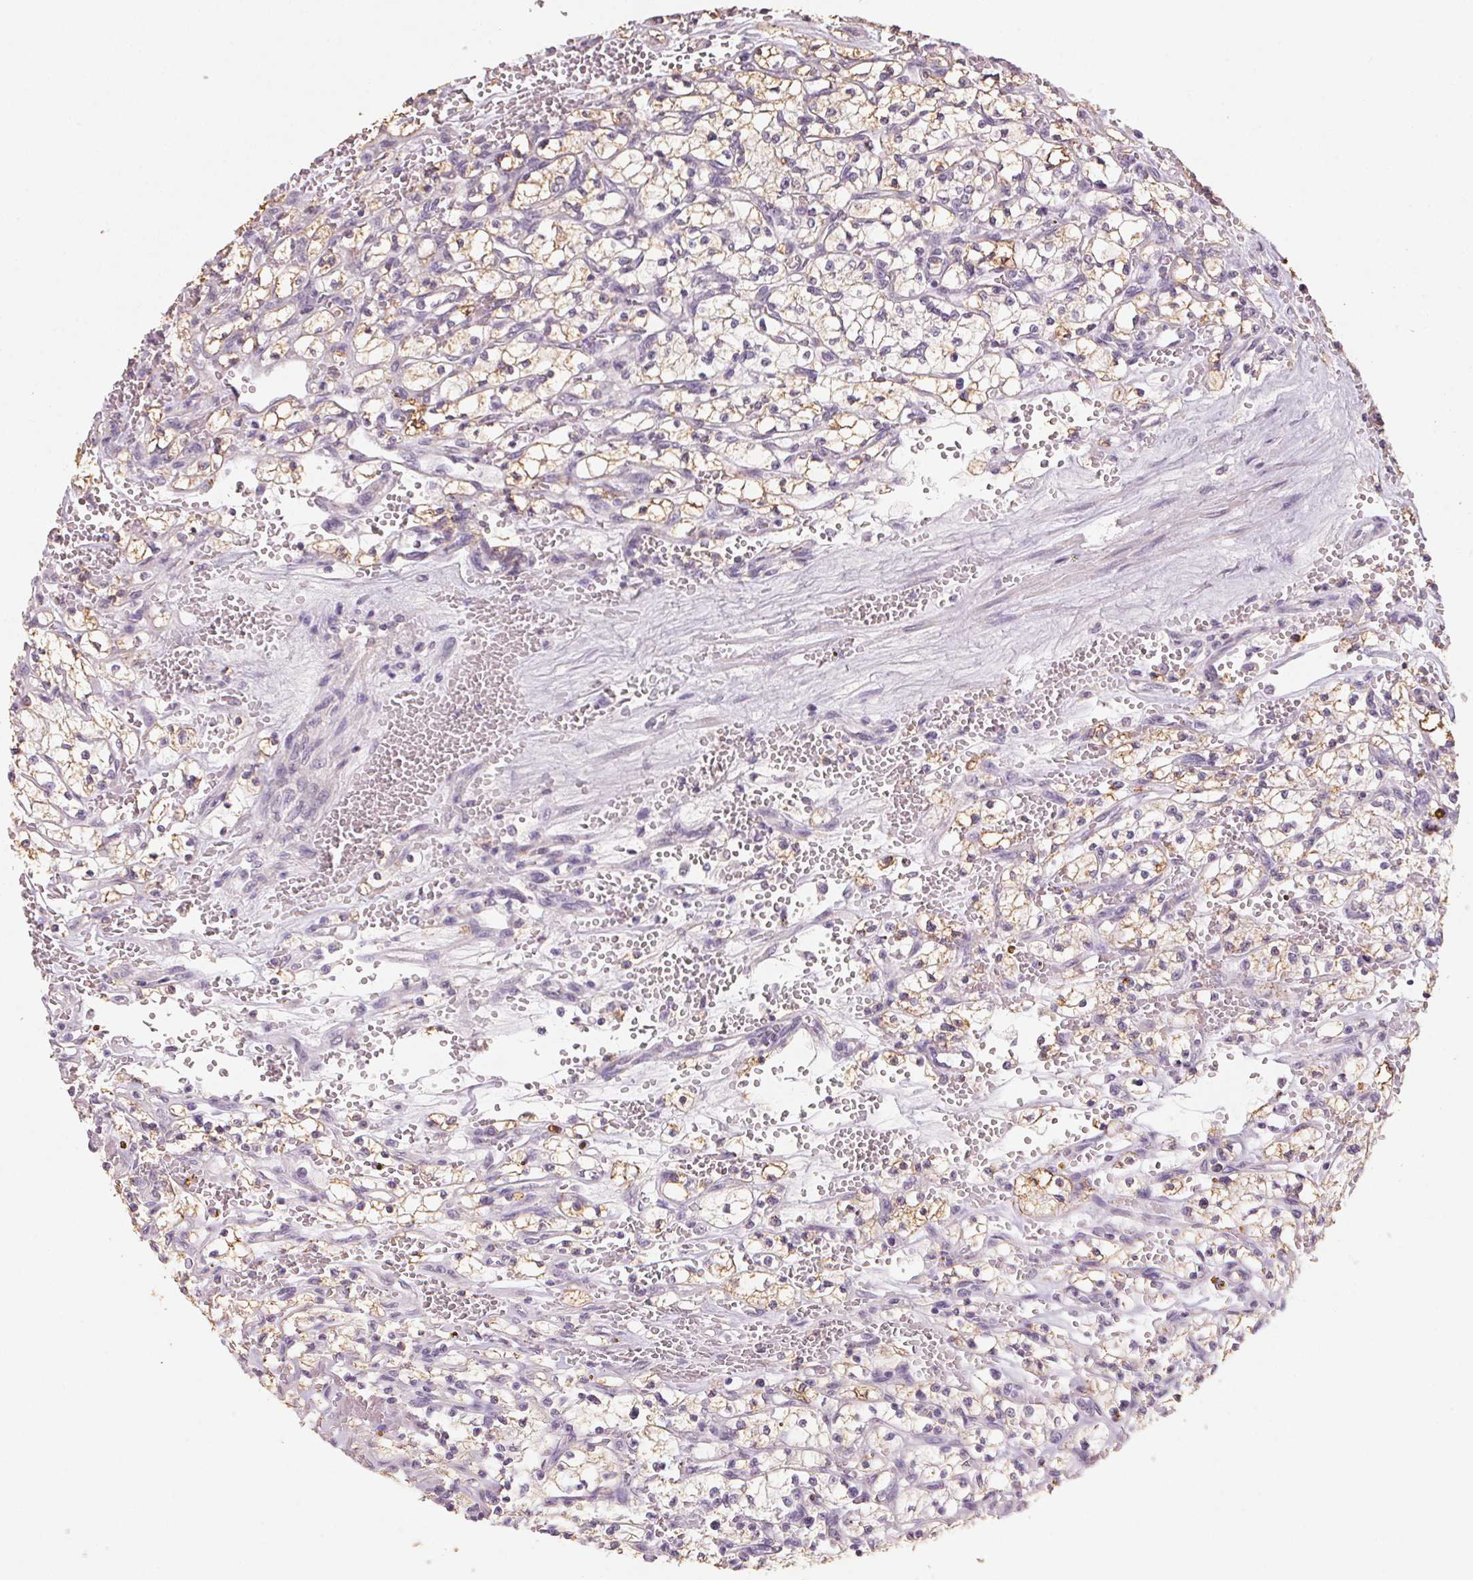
{"staining": {"intensity": "weak", "quantity": "25%-75%", "location": "cytoplasmic/membranous"}, "tissue": "renal cancer", "cell_type": "Tumor cells", "image_type": "cancer", "snomed": [{"axis": "morphology", "description": "Adenocarcinoma, NOS"}, {"axis": "topography", "description": "Kidney"}], "caption": "The immunohistochemical stain shows weak cytoplasmic/membranous staining in tumor cells of renal cancer tissue.", "gene": "CXCL5", "patient": {"sex": "female", "age": 64}}